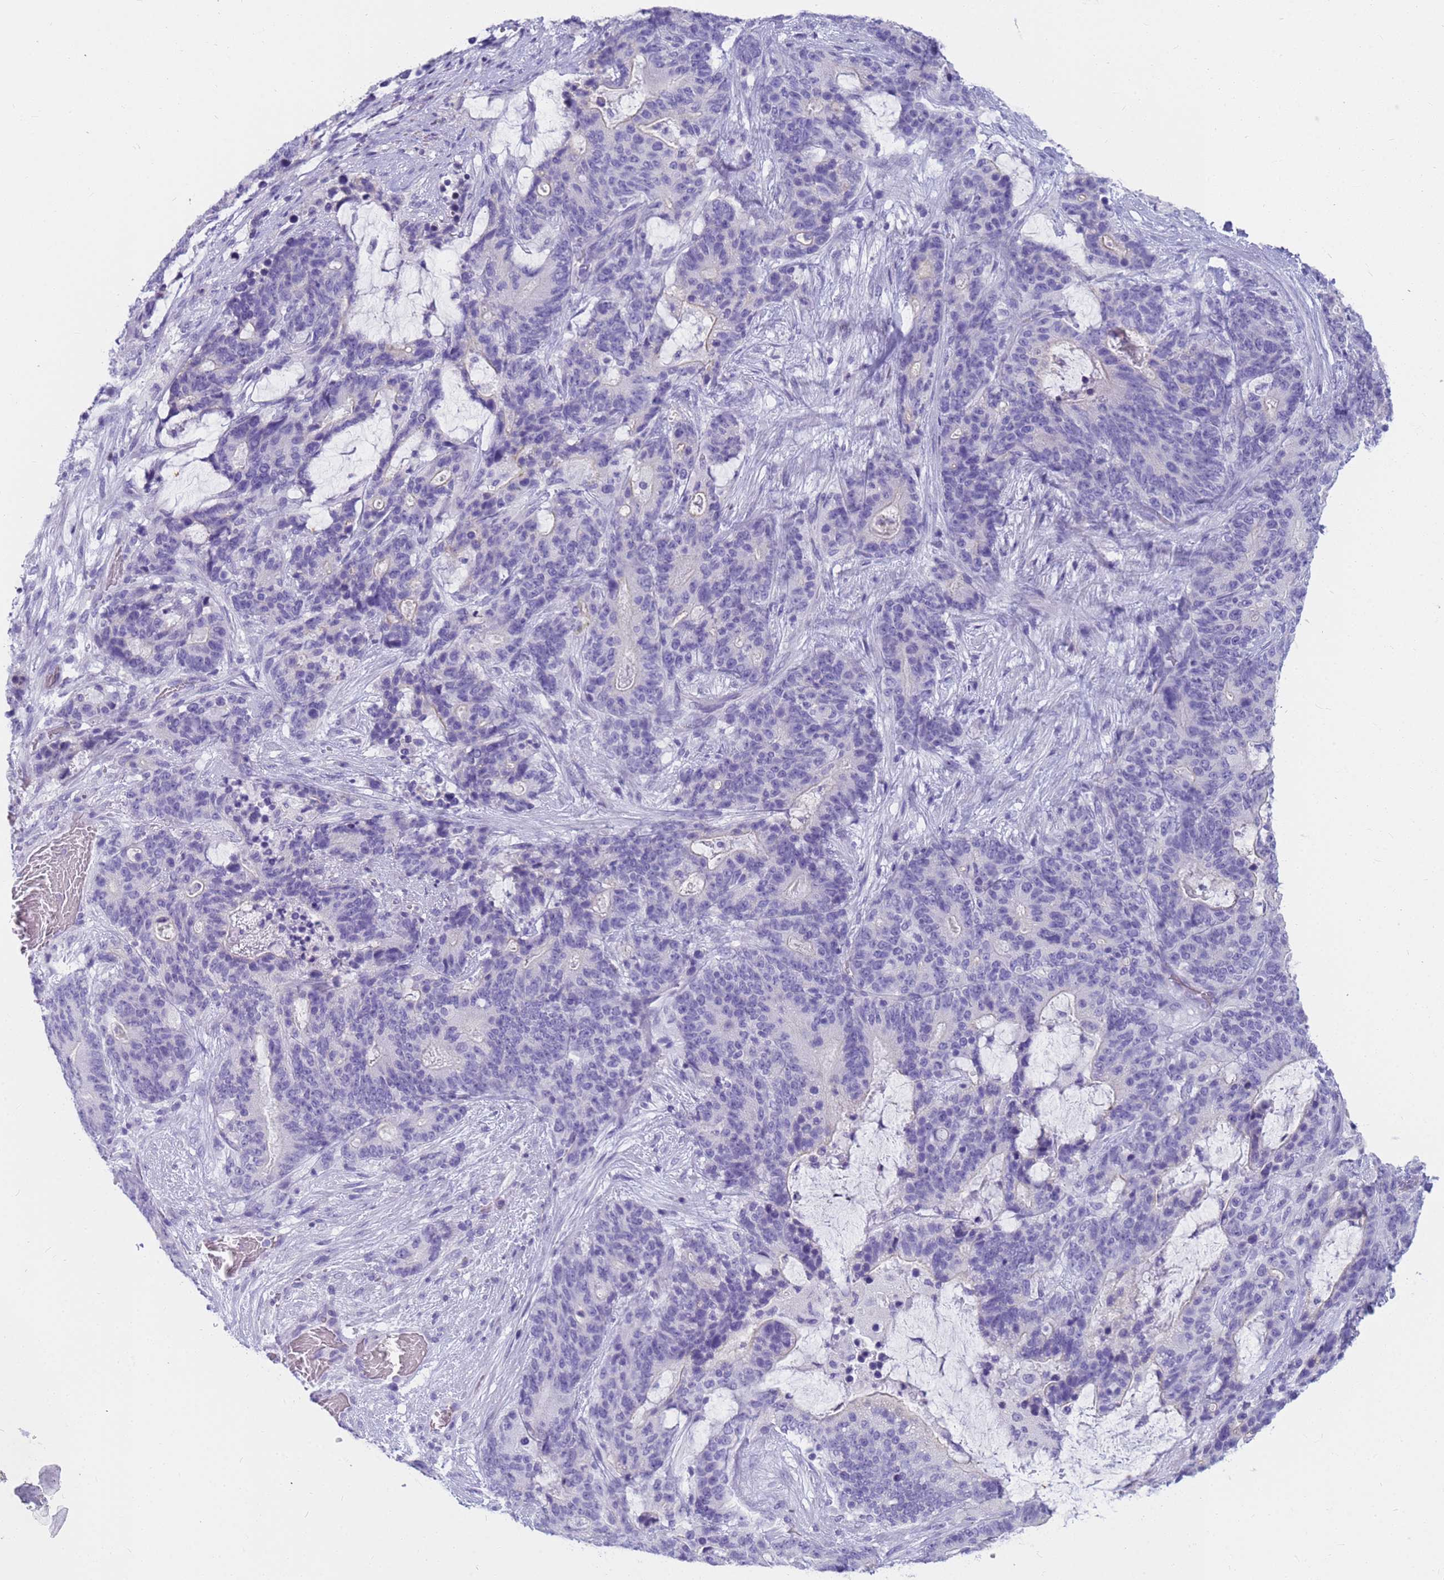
{"staining": {"intensity": "negative", "quantity": "none", "location": "none"}, "tissue": "stomach cancer", "cell_type": "Tumor cells", "image_type": "cancer", "snomed": [{"axis": "morphology", "description": "Normal tissue, NOS"}, {"axis": "morphology", "description": "Adenocarcinoma, NOS"}, {"axis": "topography", "description": "Stomach"}], "caption": "Tumor cells are negative for protein expression in human adenocarcinoma (stomach).", "gene": "RNASE2", "patient": {"sex": "female", "age": 64}}